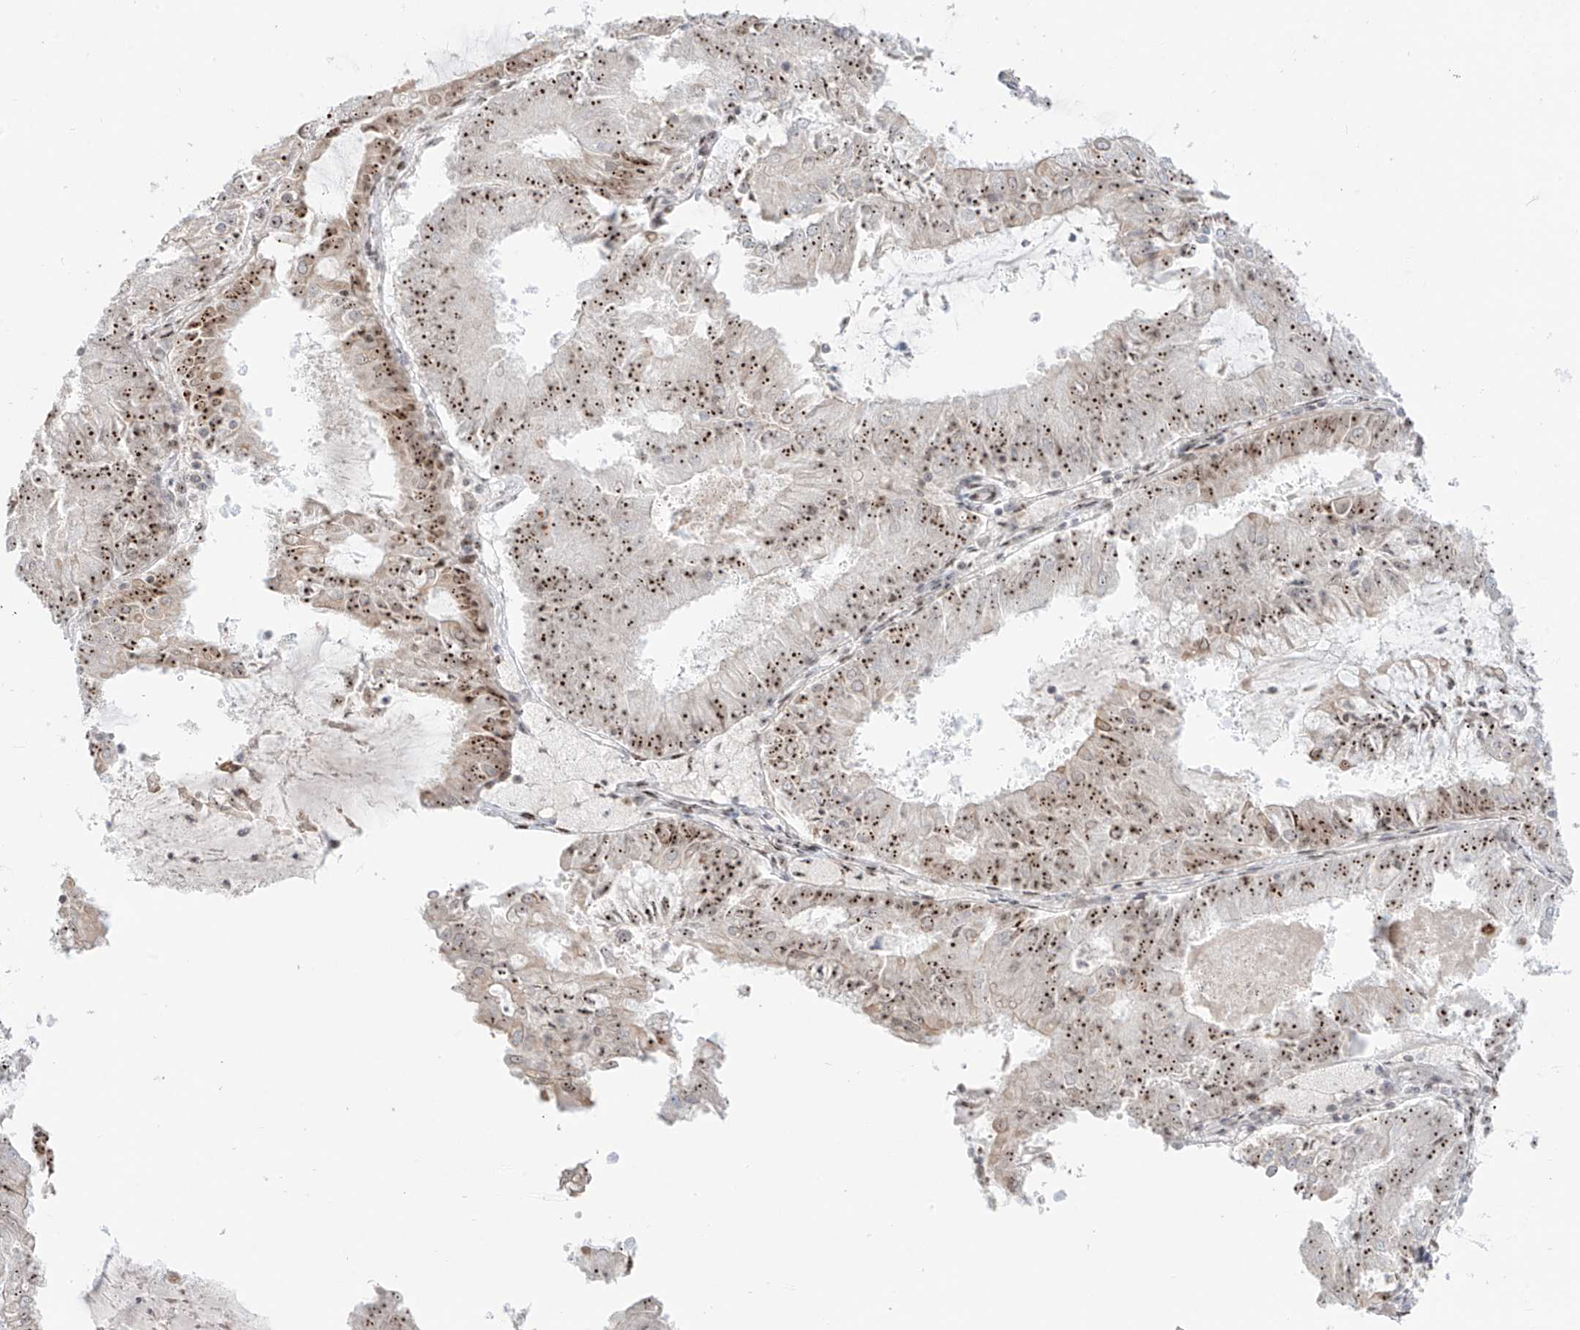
{"staining": {"intensity": "moderate", "quantity": ">75%", "location": "nuclear"}, "tissue": "endometrial cancer", "cell_type": "Tumor cells", "image_type": "cancer", "snomed": [{"axis": "morphology", "description": "Adenocarcinoma, NOS"}, {"axis": "topography", "description": "Endometrium"}], "caption": "Protein analysis of endometrial cancer tissue shows moderate nuclear expression in about >75% of tumor cells. Using DAB (3,3'-diaminobenzidine) (brown) and hematoxylin (blue) stains, captured at high magnification using brightfield microscopy.", "gene": "ZNF512", "patient": {"sex": "female", "age": 57}}